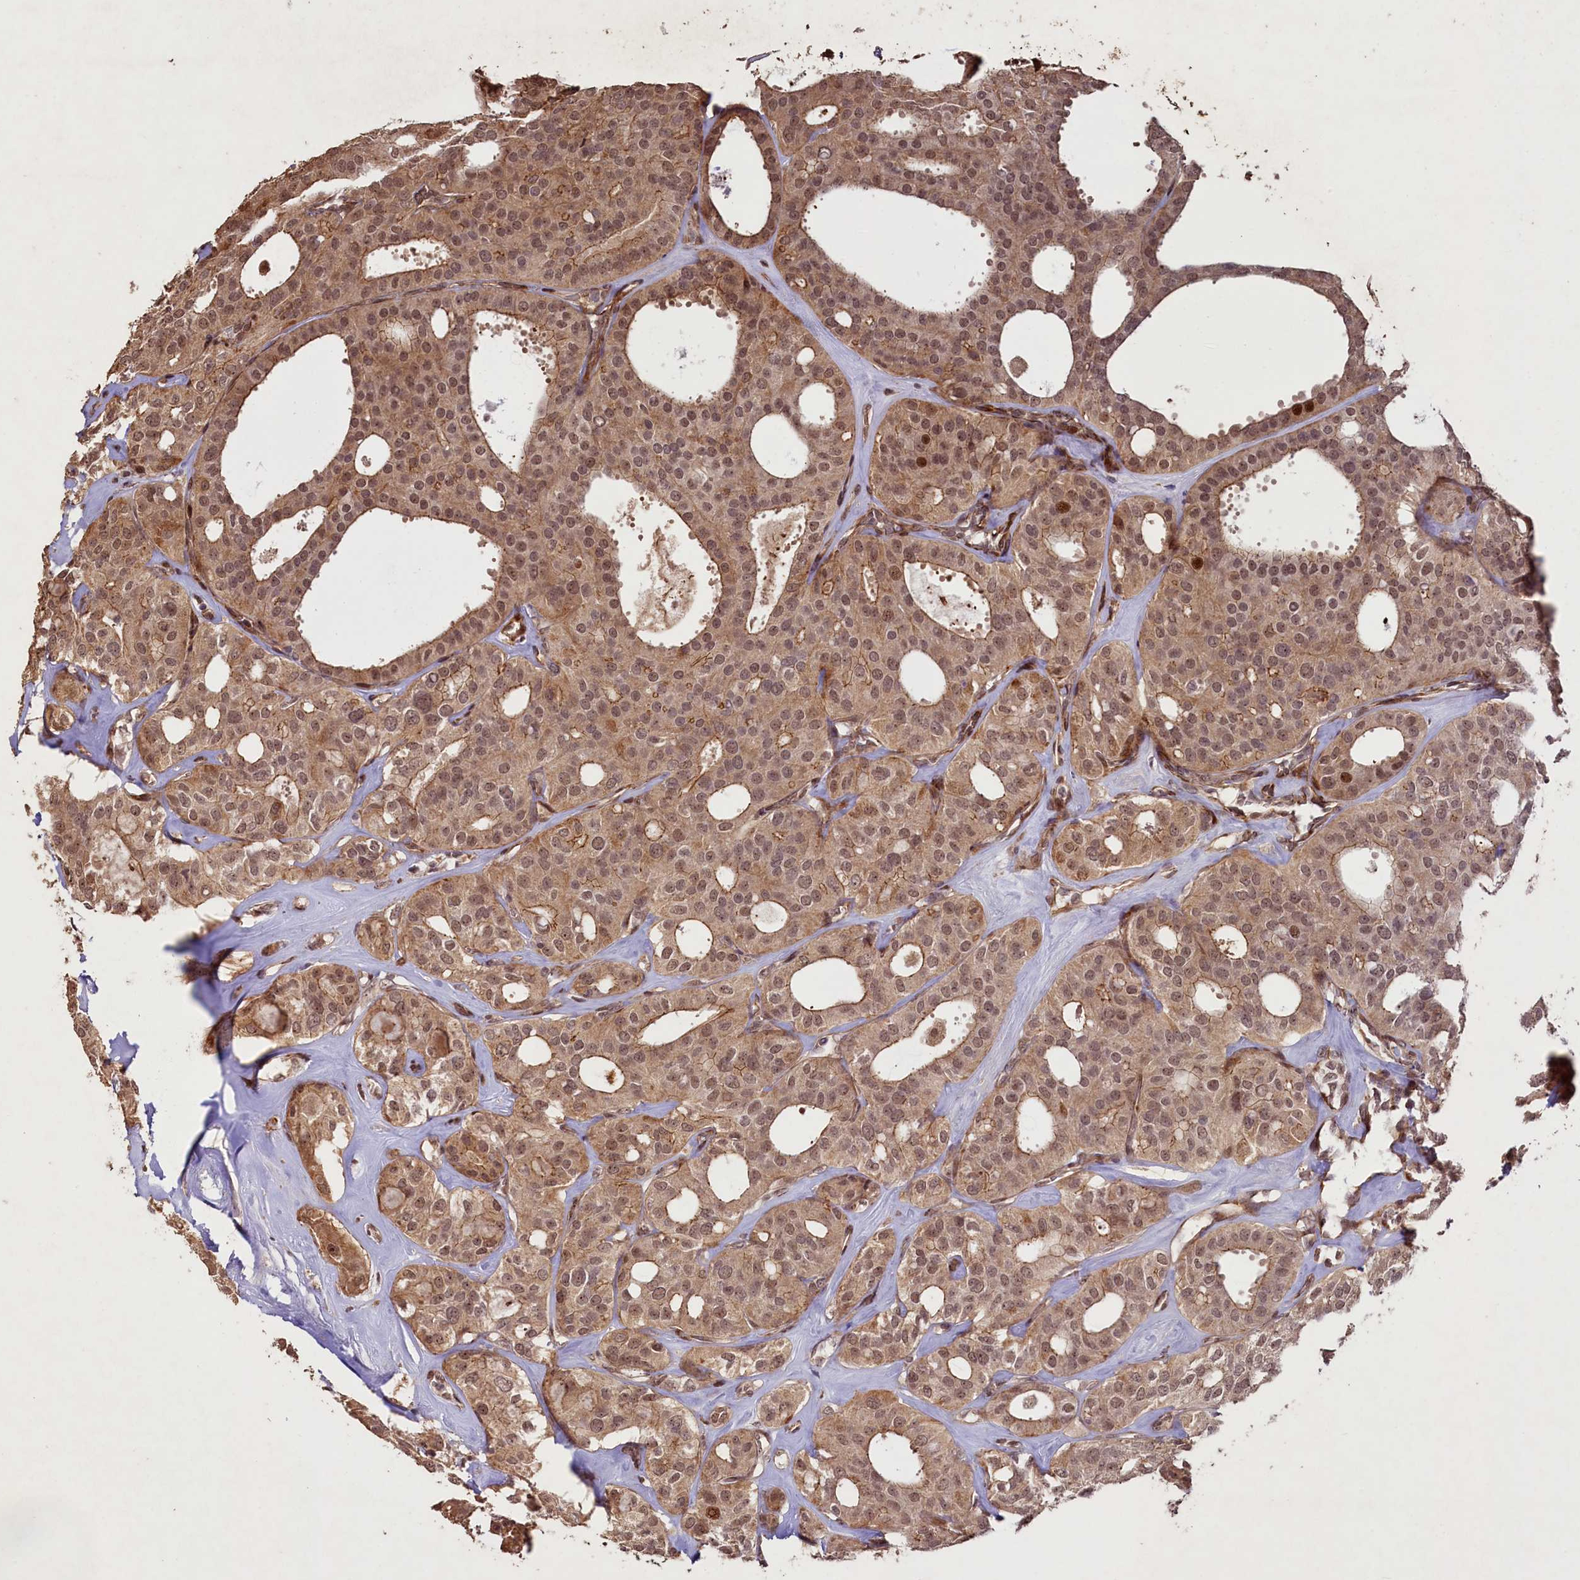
{"staining": {"intensity": "moderate", "quantity": ">75%", "location": "cytoplasmic/membranous,nuclear"}, "tissue": "thyroid cancer", "cell_type": "Tumor cells", "image_type": "cancer", "snomed": [{"axis": "morphology", "description": "Follicular adenoma carcinoma, NOS"}, {"axis": "topography", "description": "Thyroid gland"}], "caption": "There is medium levels of moderate cytoplasmic/membranous and nuclear positivity in tumor cells of thyroid cancer (follicular adenoma carcinoma), as demonstrated by immunohistochemical staining (brown color).", "gene": "SHPRH", "patient": {"sex": "male", "age": 75}}